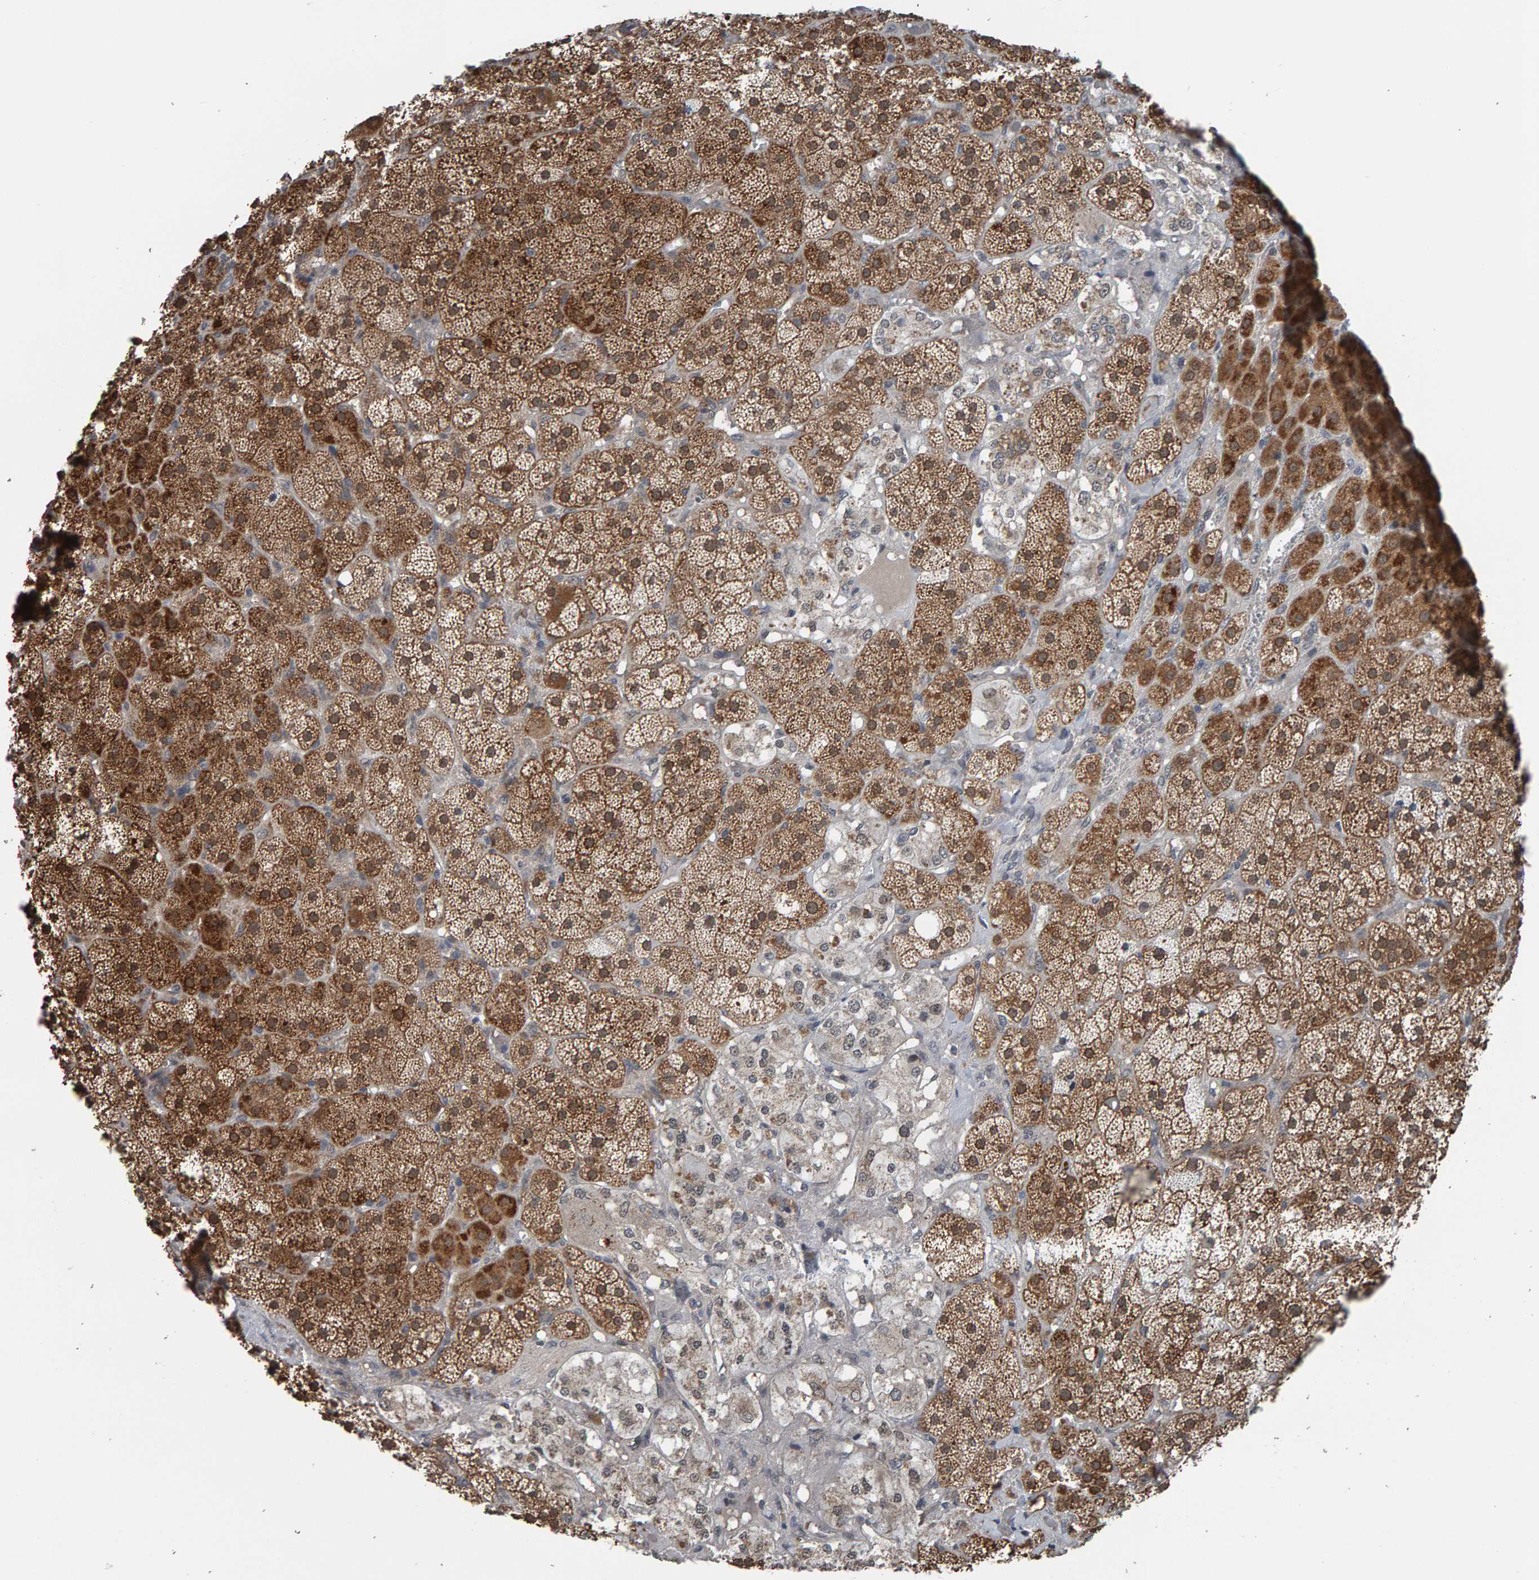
{"staining": {"intensity": "moderate", "quantity": ">75%", "location": "cytoplasmic/membranous,nuclear"}, "tissue": "adrenal gland", "cell_type": "Glandular cells", "image_type": "normal", "snomed": [{"axis": "morphology", "description": "Normal tissue, NOS"}, {"axis": "topography", "description": "Adrenal gland"}], "caption": "The immunohistochemical stain shows moderate cytoplasmic/membranous,nuclear staining in glandular cells of unremarkable adrenal gland. The protein is shown in brown color, while the nuclei are stained blue.", "gene": "COASY", "patient": {"sex": "male", "age": 57}}